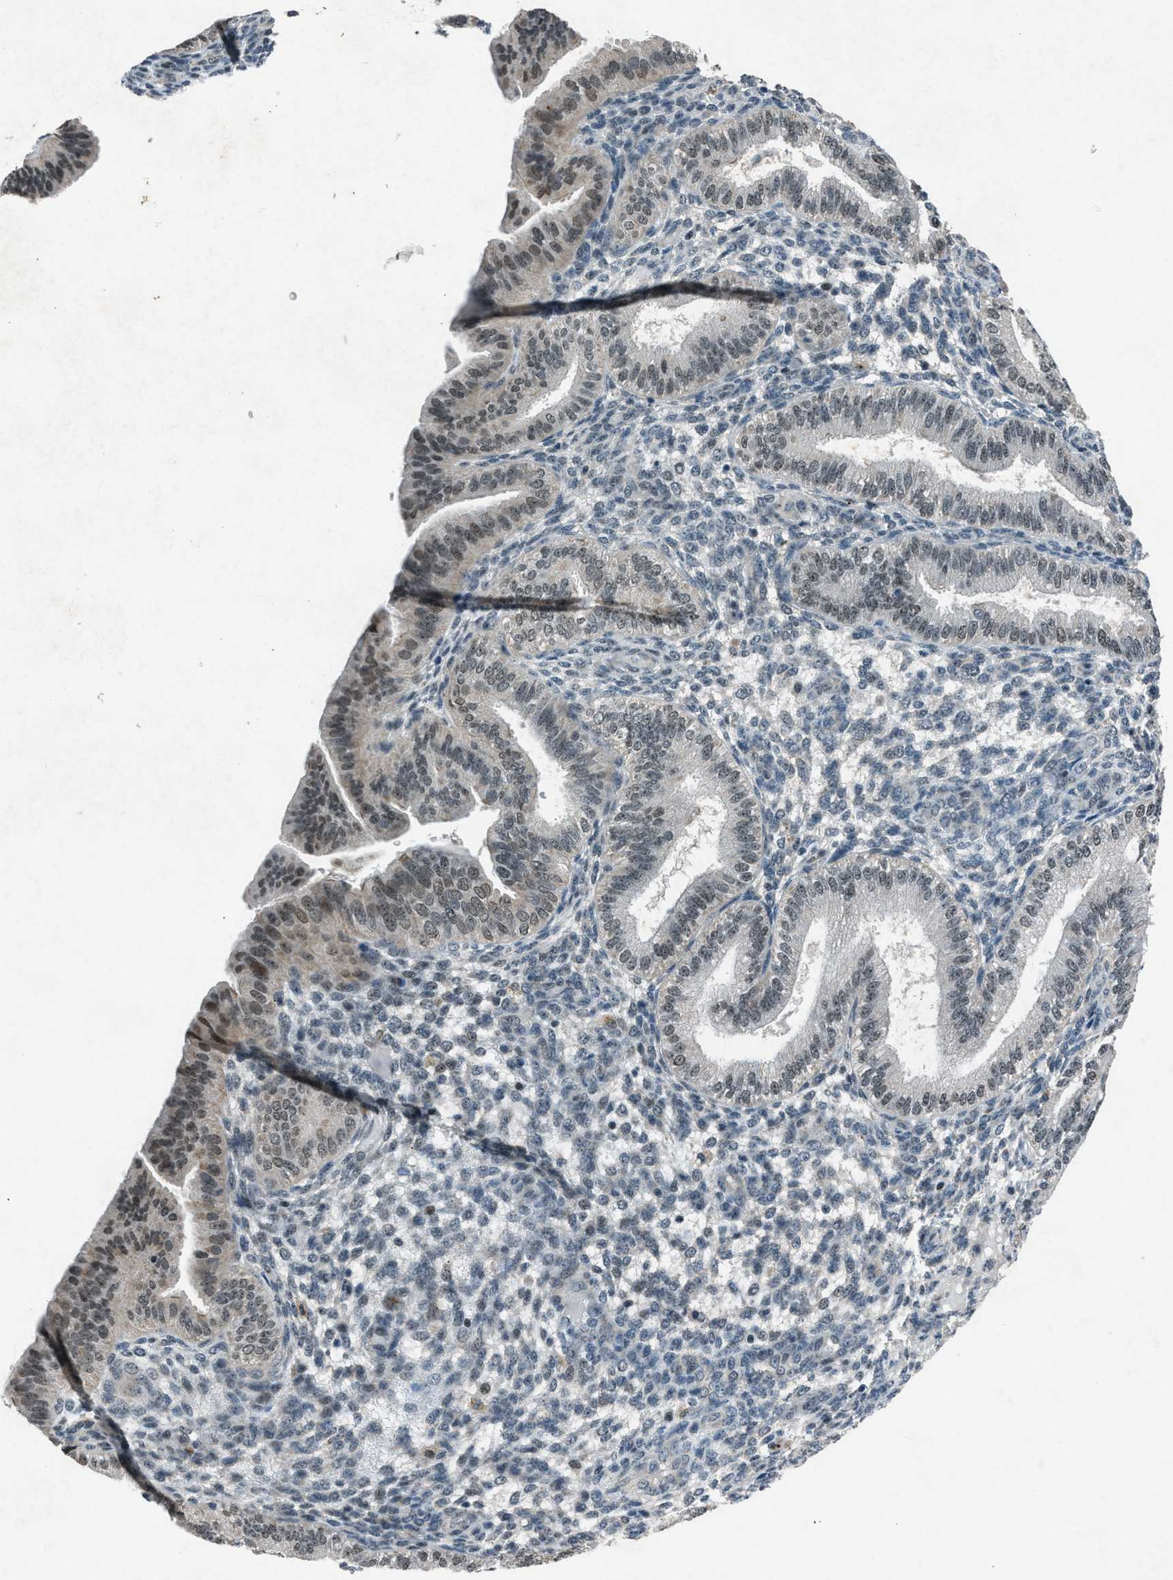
{"staining": {"intensity": "weak", "quantity": "<25%", "location": "nuclear"}, "tissue": "endometrium", "cell_type": "Cells in endometrial stroma", "image_type": "normal", "snomed": [{"axis": "morphology", "description": "Normal tissue, NOS"}, {"axis": "topography", "description": "Endometrium"}], "caption": "Cells in endometrial stroma are negative for brown protein staining in benign endometrium.", "gene": "ADCY1", "patient": {"sex": "female", "age": 39}}